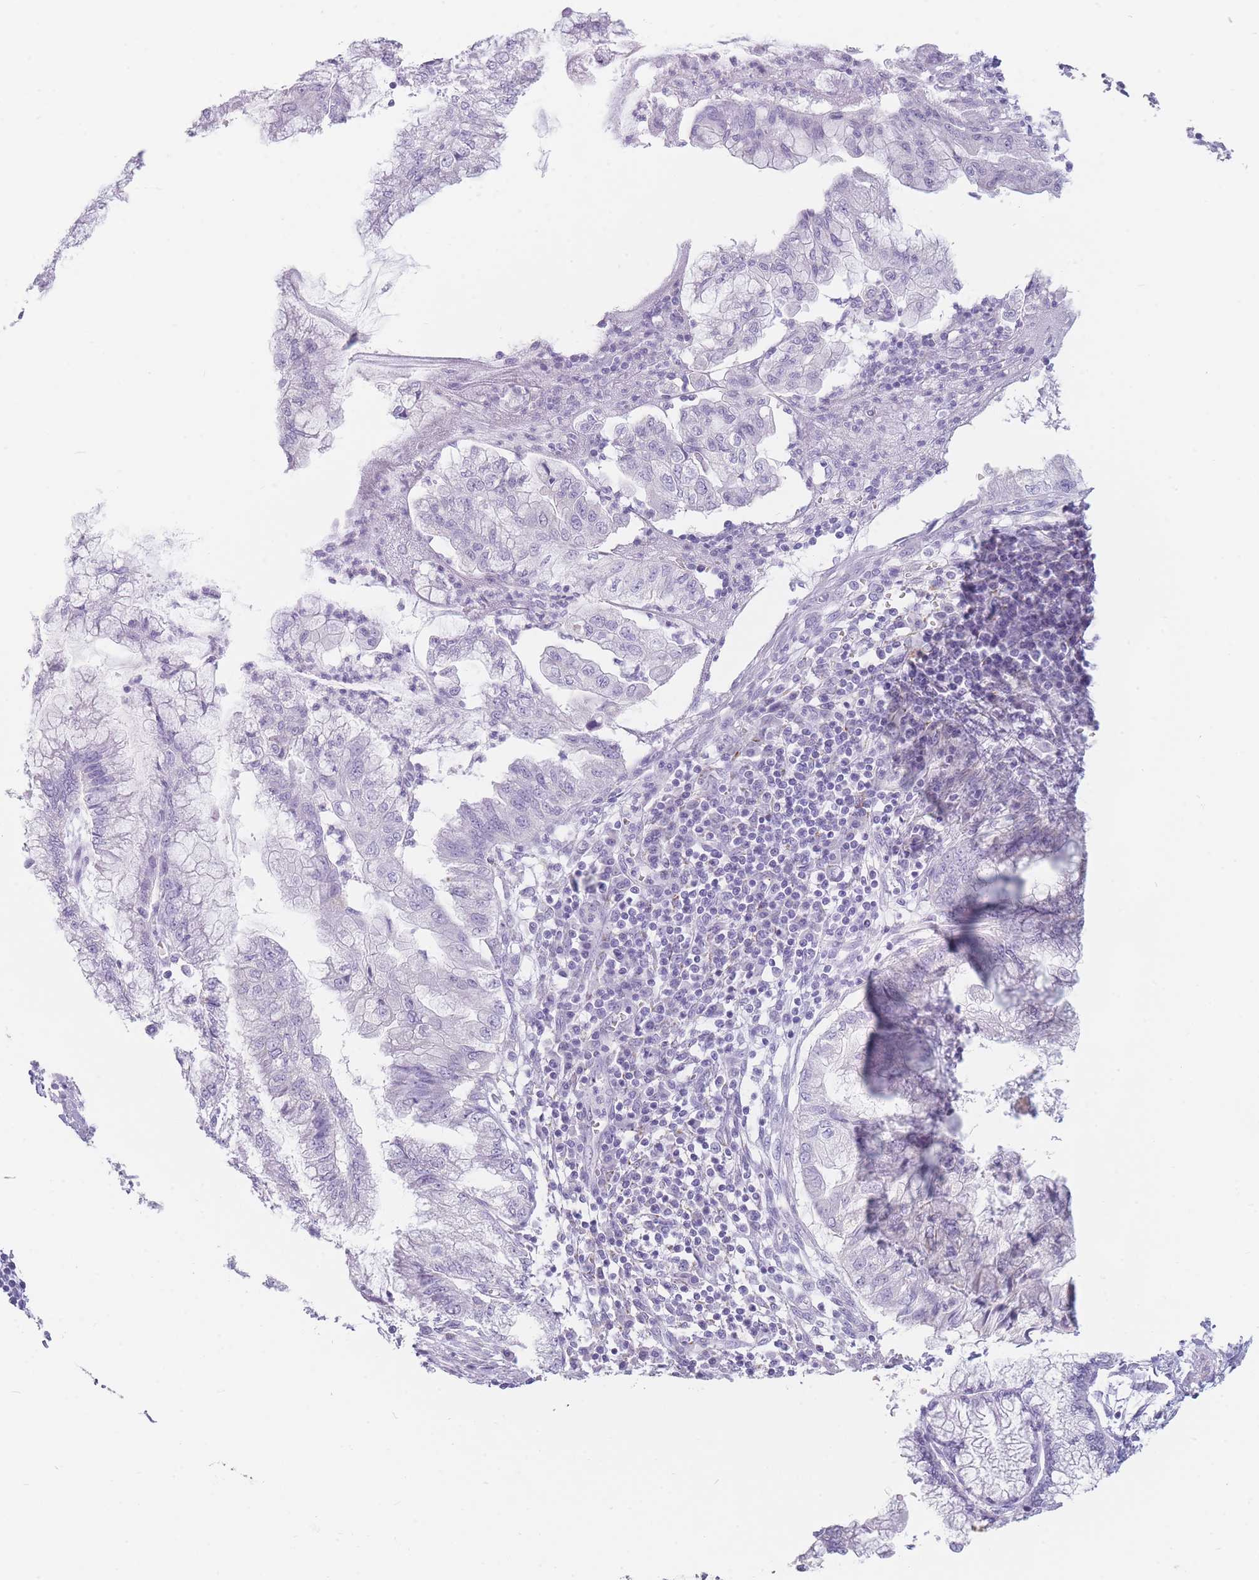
{"staining": {"intensity": "negative", "quantity": "none", "location": "none"}, "tissue": "pancreatic cancer", "cell_type": "Tumor cells", "image_type": "cancer", "snomed": [{"axis": "morphology", "description": "Adenocarcinoma, NOS"}, {"axis": "topography", "description": "Pancreas"}], "caption": "Immunohistochemical staining of human pancreatic cancer (adenocarcinoma) displays no significant positivity in tumor cells.", "gene": "GPR12", "patient": {"sex": "male", "age": 73}}